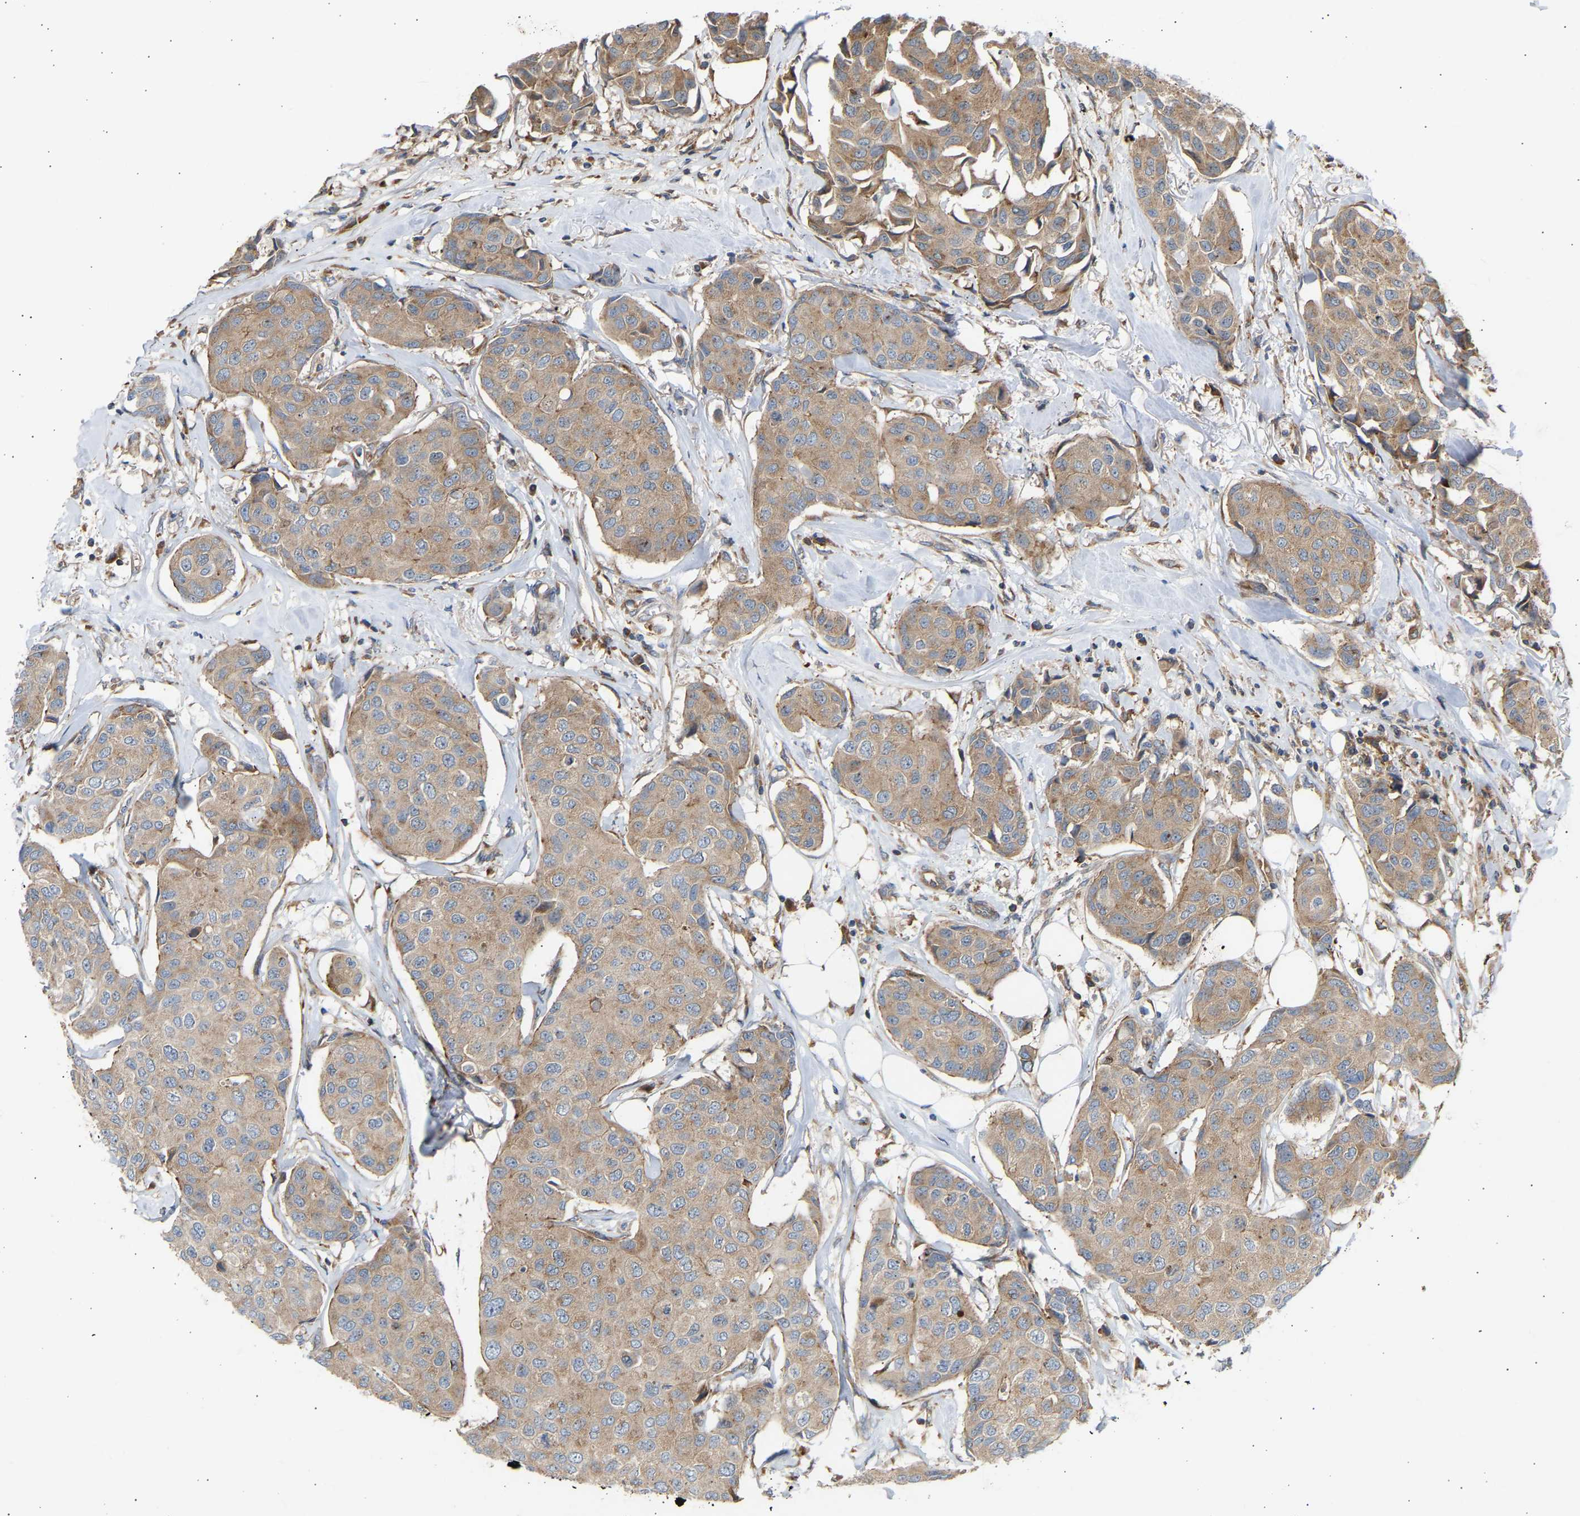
{"staining": {"intensity": "moderate", "quantity": ">75%", "location": "cytoplasmic/membranous"}, "tissue": "breast cancer", "cell_type": "Tumor cells", "image_type": "cancer", "snomed": [{"axis": "morphology", "description": "Duct carcinoma"}, {"axis": "topography", "description": "Breast"}], "caption": "The photomicrograph demonstrates staining of breast infiltrating ductal carcinoma, revealing moderate cytoplasmic/membranous protein staining (brown color) within tumor cells.", "gene": "GCN1", "patient": {"sex": "female", "age": 80}}